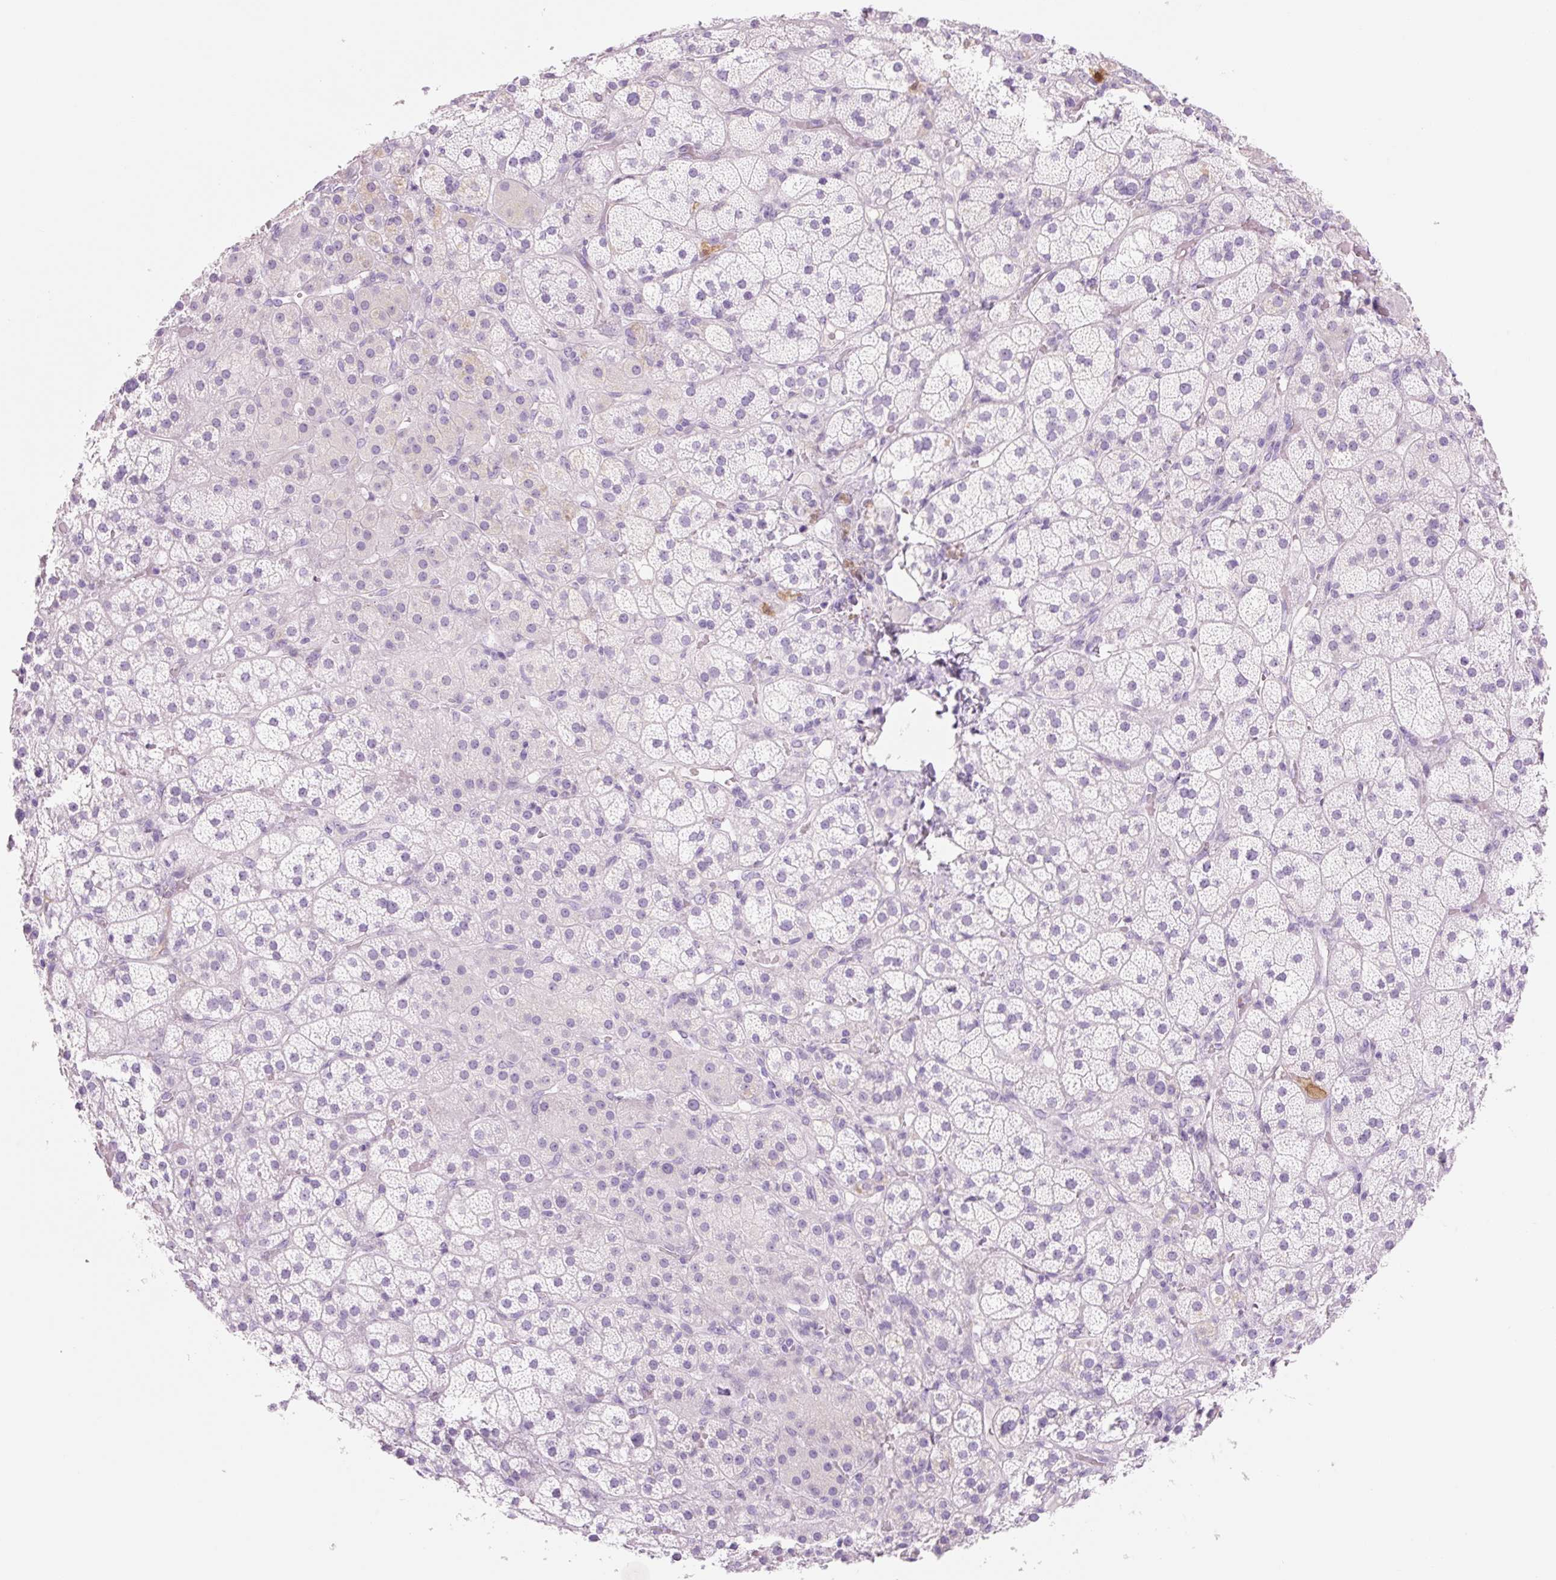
{"staining": {"intensity": "negative", "quantity": "none", "location": "none"}, "tissue": "adrenal gland", "cell_type": "Glandular cells", "image_type": "normal", "snomed": [{"axis": "morphology", "description": "Normal tissue, NOS"}, {"axis": "topography", "description": "Adrenal gland"}], "caption": "Glandular cells are negative for brown protein staining in unremarkable adrenal gland. The staining was performed using DAB to visualize the protein expression in brown, while the nuclei were stained in blue with hematoxylin (Magnification: 20x).", "gene": "FABP5", "patient": {"sex": "male", "age": 57}}